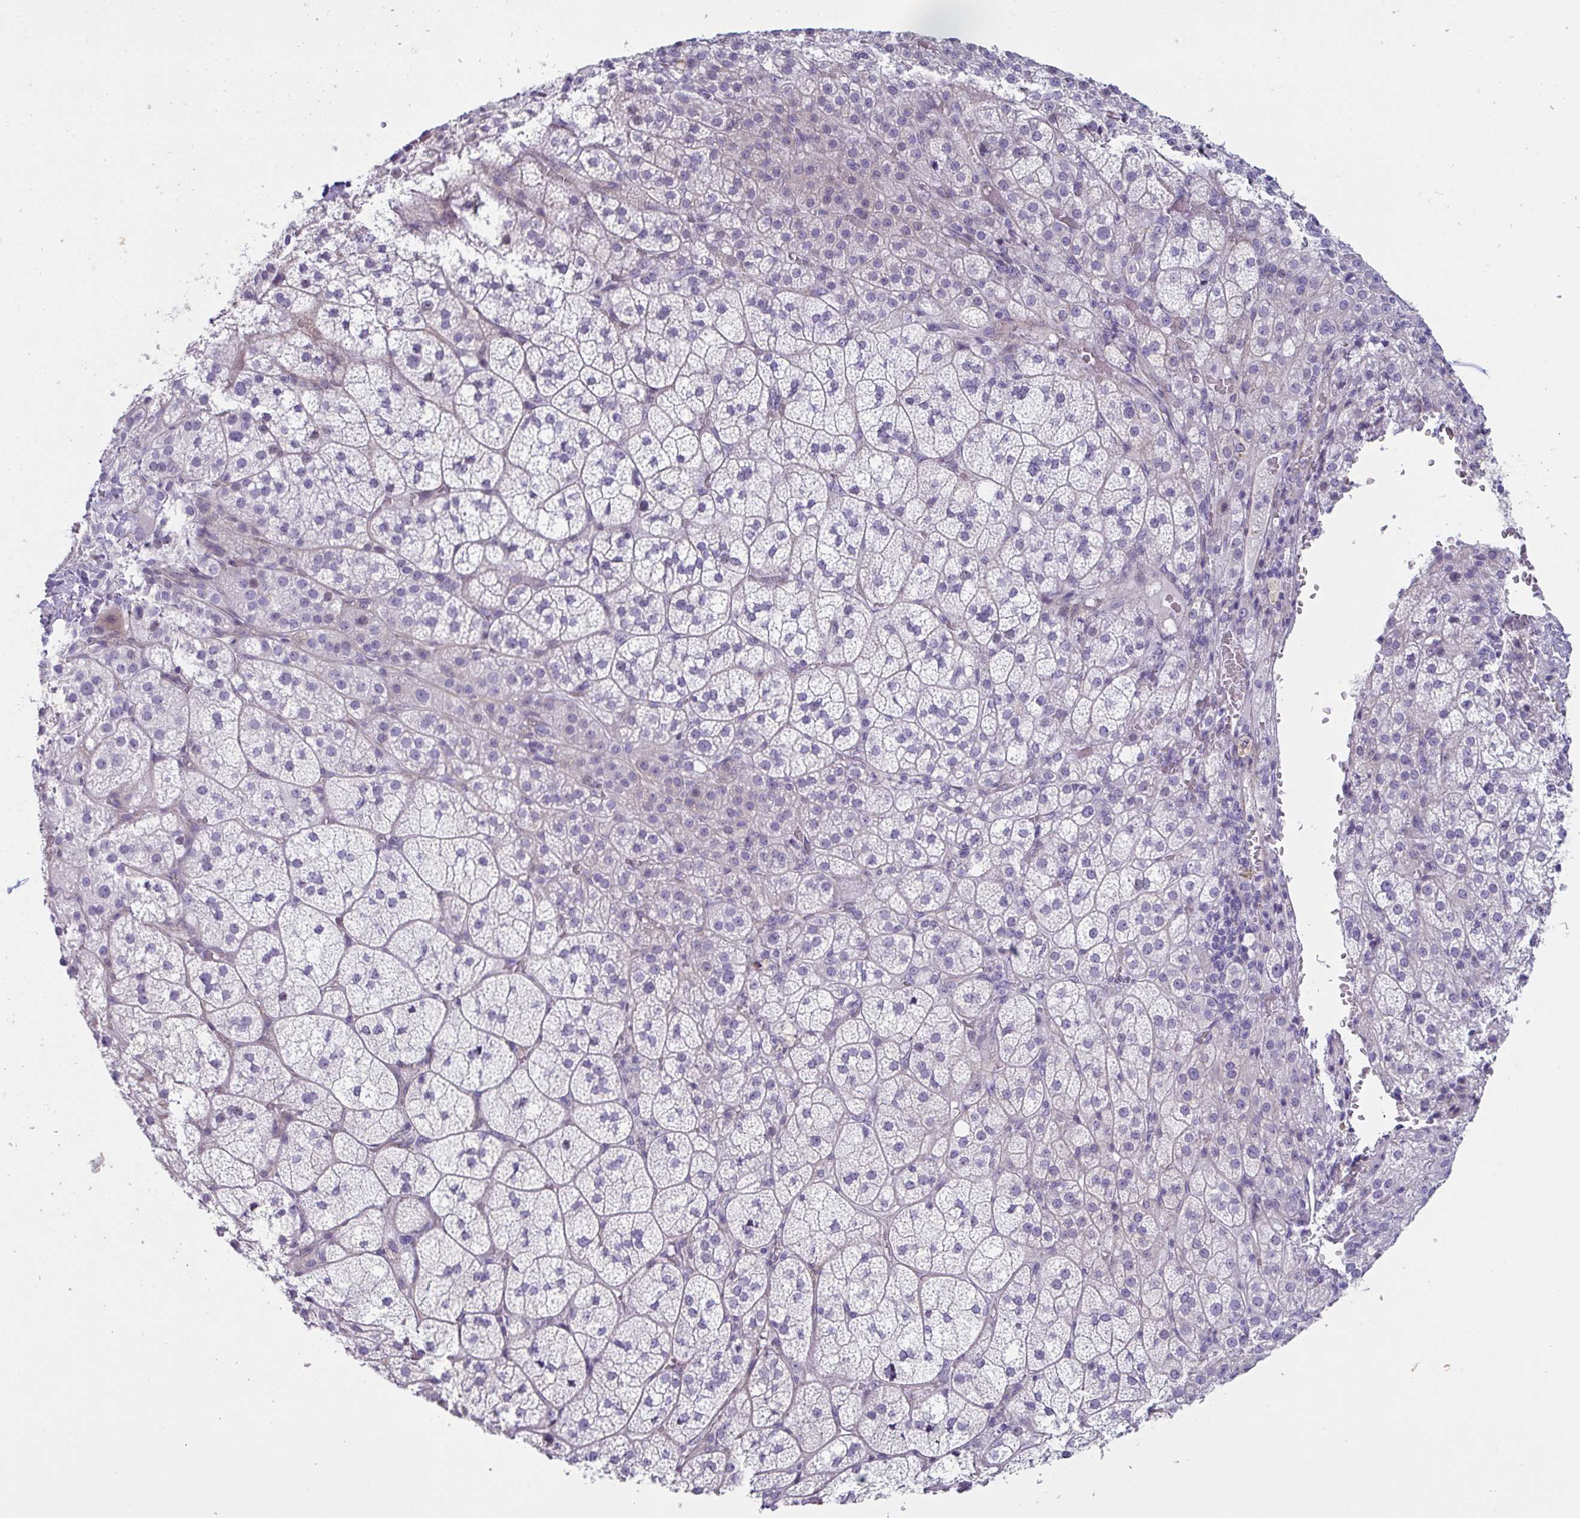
{"staining": {"intensity": "weak", "quantity": "<25%", "location": "cytoplasmic/membranous"}, "tissue": "adrenal gland", "cell_type": "Glandular cells", "image_type": "normal", "snomed": [{"axis": "morphology", "description": "Normal tissue, NOS"}, {"axis": "topography", "description": "Adrenal gland"}], "caption": "An IHC histopathology image of normal adrenal gland is shown. There is no staining in glandular cells of adrenal gland.", "gene": "OR5P3", "patient": {"sex": "female", "age": 60}}